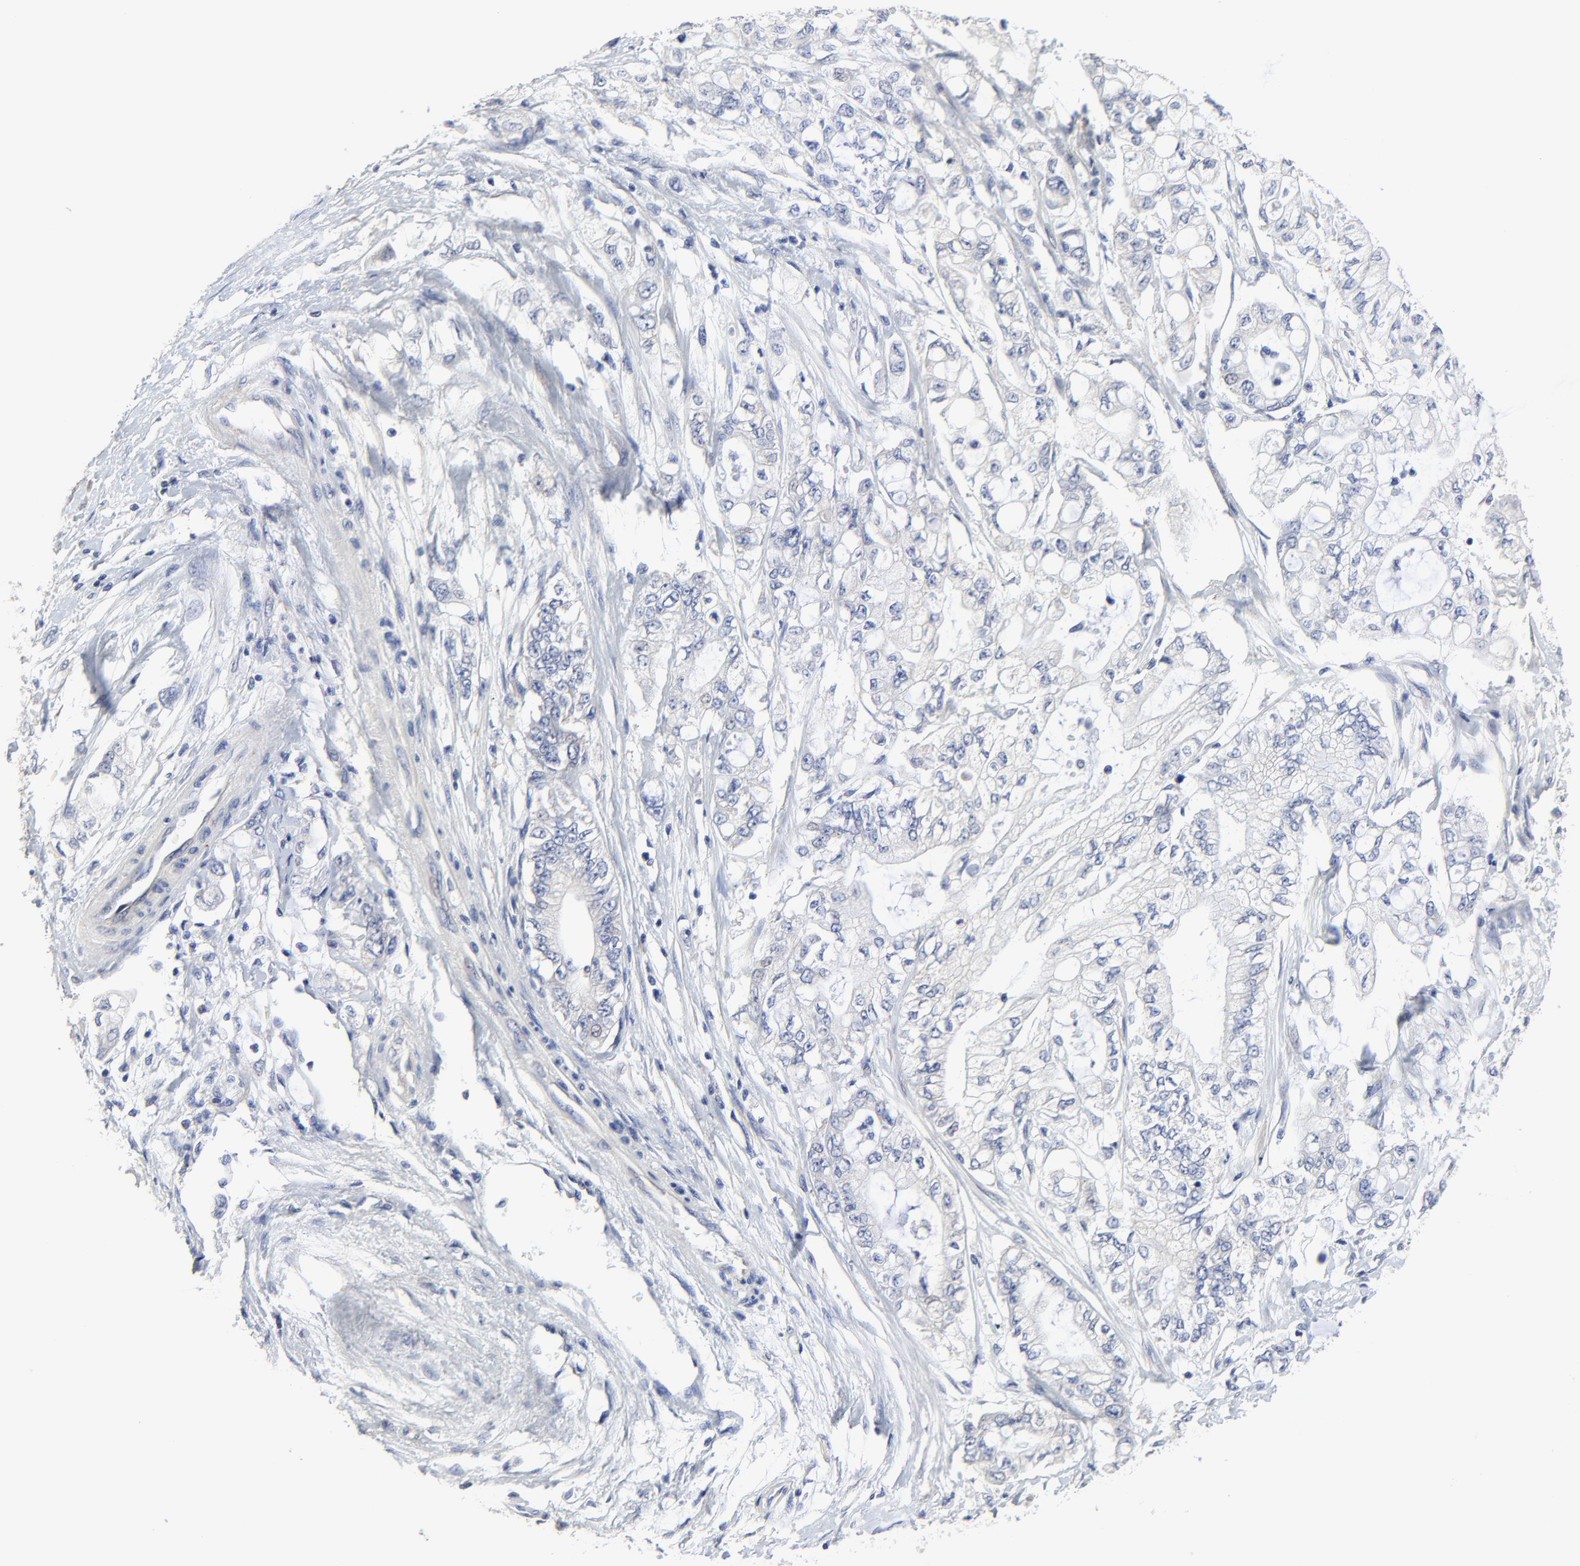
{"staining": {"intensity": "negative", "quantity": "none", "location": "none"}, "tissue": "pancreatic cancer", "cell_type": "Tumor cells", "image_type": "cancer", "snomed": [{"axis": "morphology", "description": "Adenocarcinoma, NOS"}, {"axis": "topography", "description": "Pancreas"}], "caption": "The micrograph shows no significant positivity in tumor cells of pancreatic cancer (adenocarcinoma). (DAB immunohistochemistry visualized using brightfield microscopy, high magnification).", "gene": "DHRSX", "patient": {"sex": "male", "age": 79}}